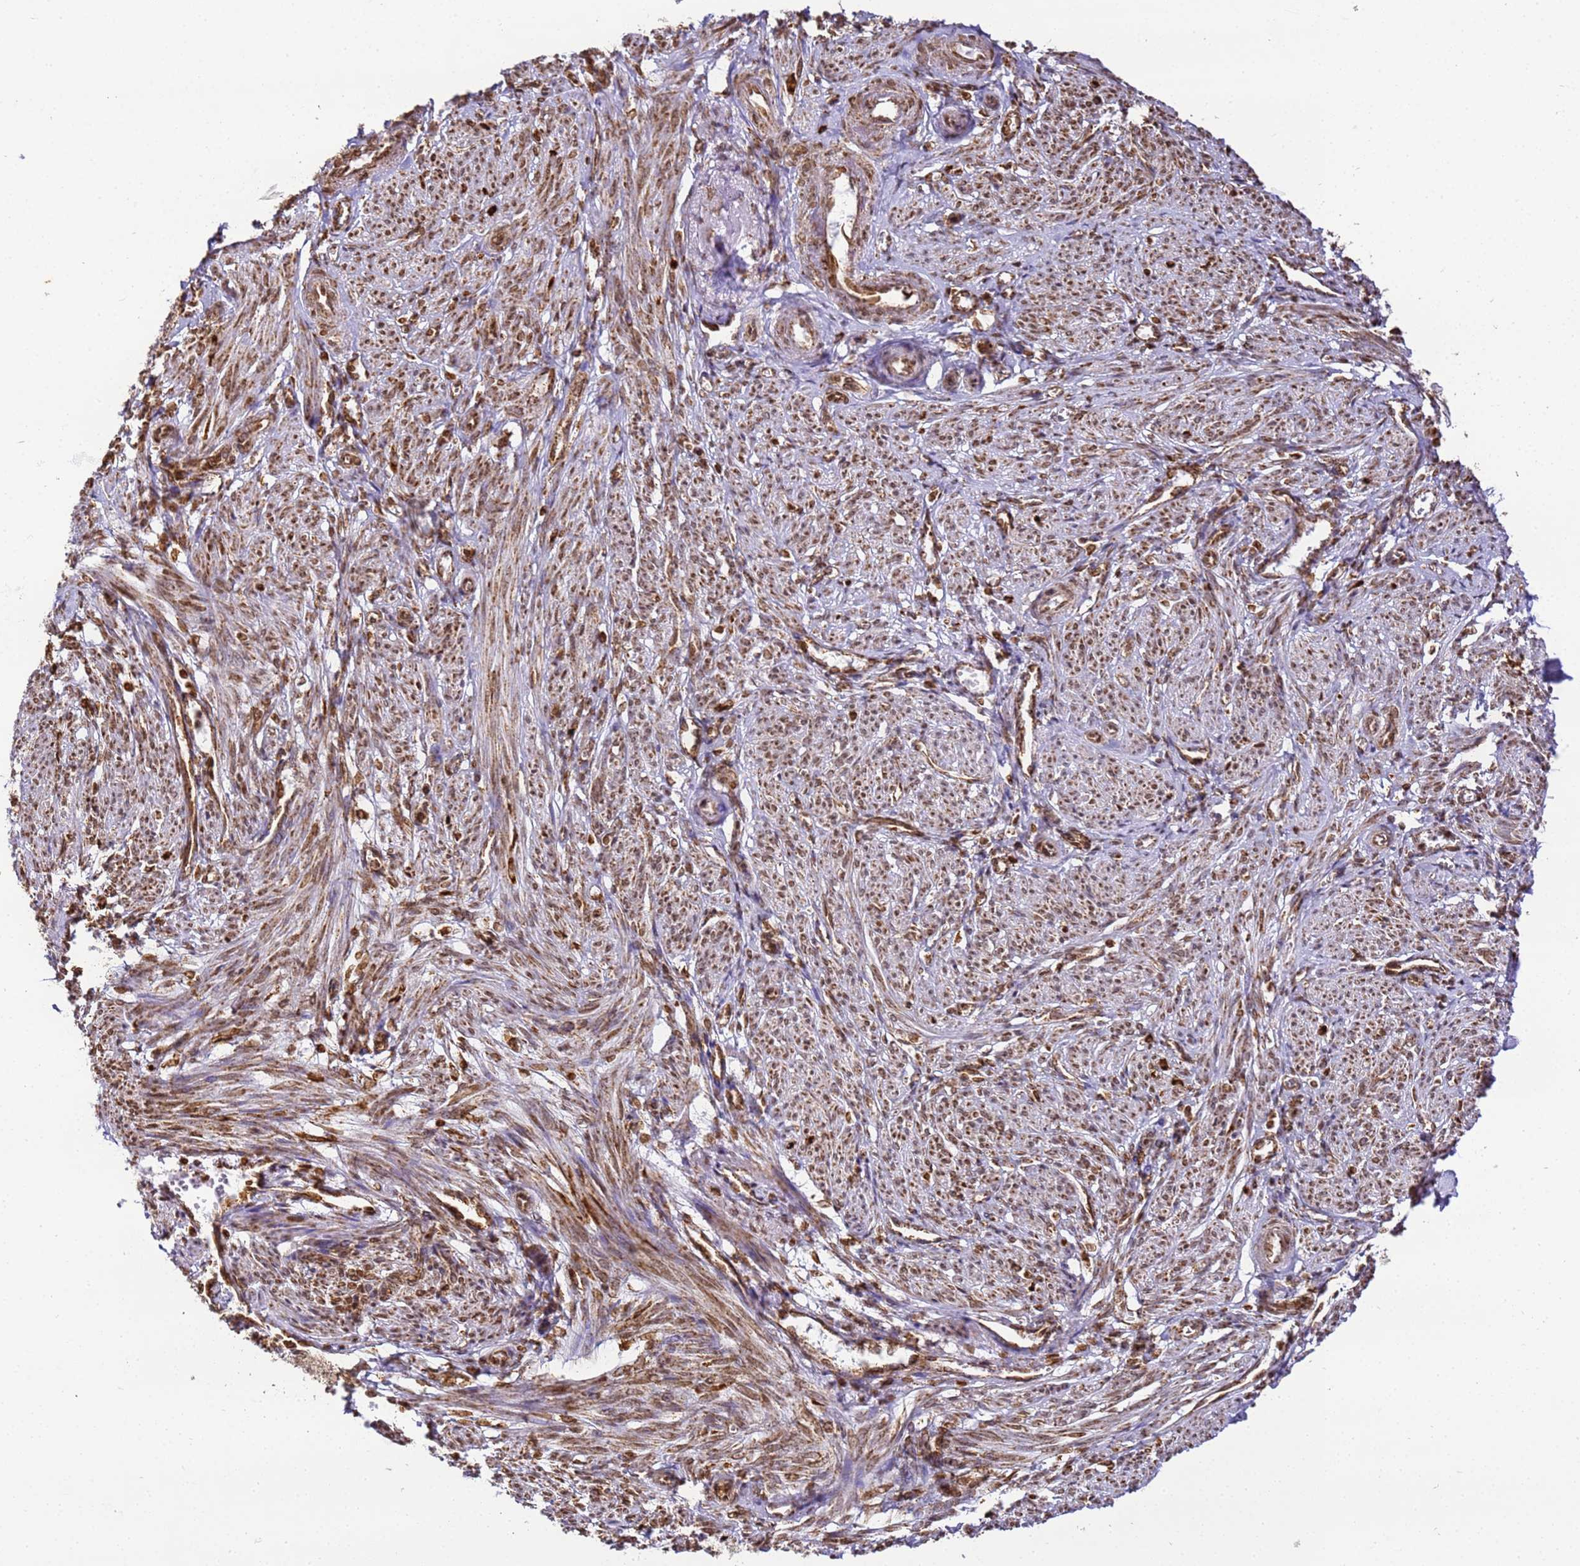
{"staining": {"intensity": "moderate", "quantity": "25%-75%", "location": "cytoplasmic/membranous,nuclear"}, "tissue": "smooth muscle", "cell_type": "Smooth muscle cells", "image_type": "normal", "snomed": [{"axis": "morphology", "description": "Normal tissue, NOS"}, {"axis": "topography", "description": "Smooth muscle"}], "caption": "Protein staining by immunohistochemistry (IHC) shows moderate cytoplasmic/membranous,nuclear staining in about 25%-75% of smooth muscle cells in benign smooth muscle. (DAB (3,3'-diaminobenzidine) = brown stain, brightfield microscopy at high magnification).", "gene": "HSPE1", "patient": {"sex": "female", "age": 39}}